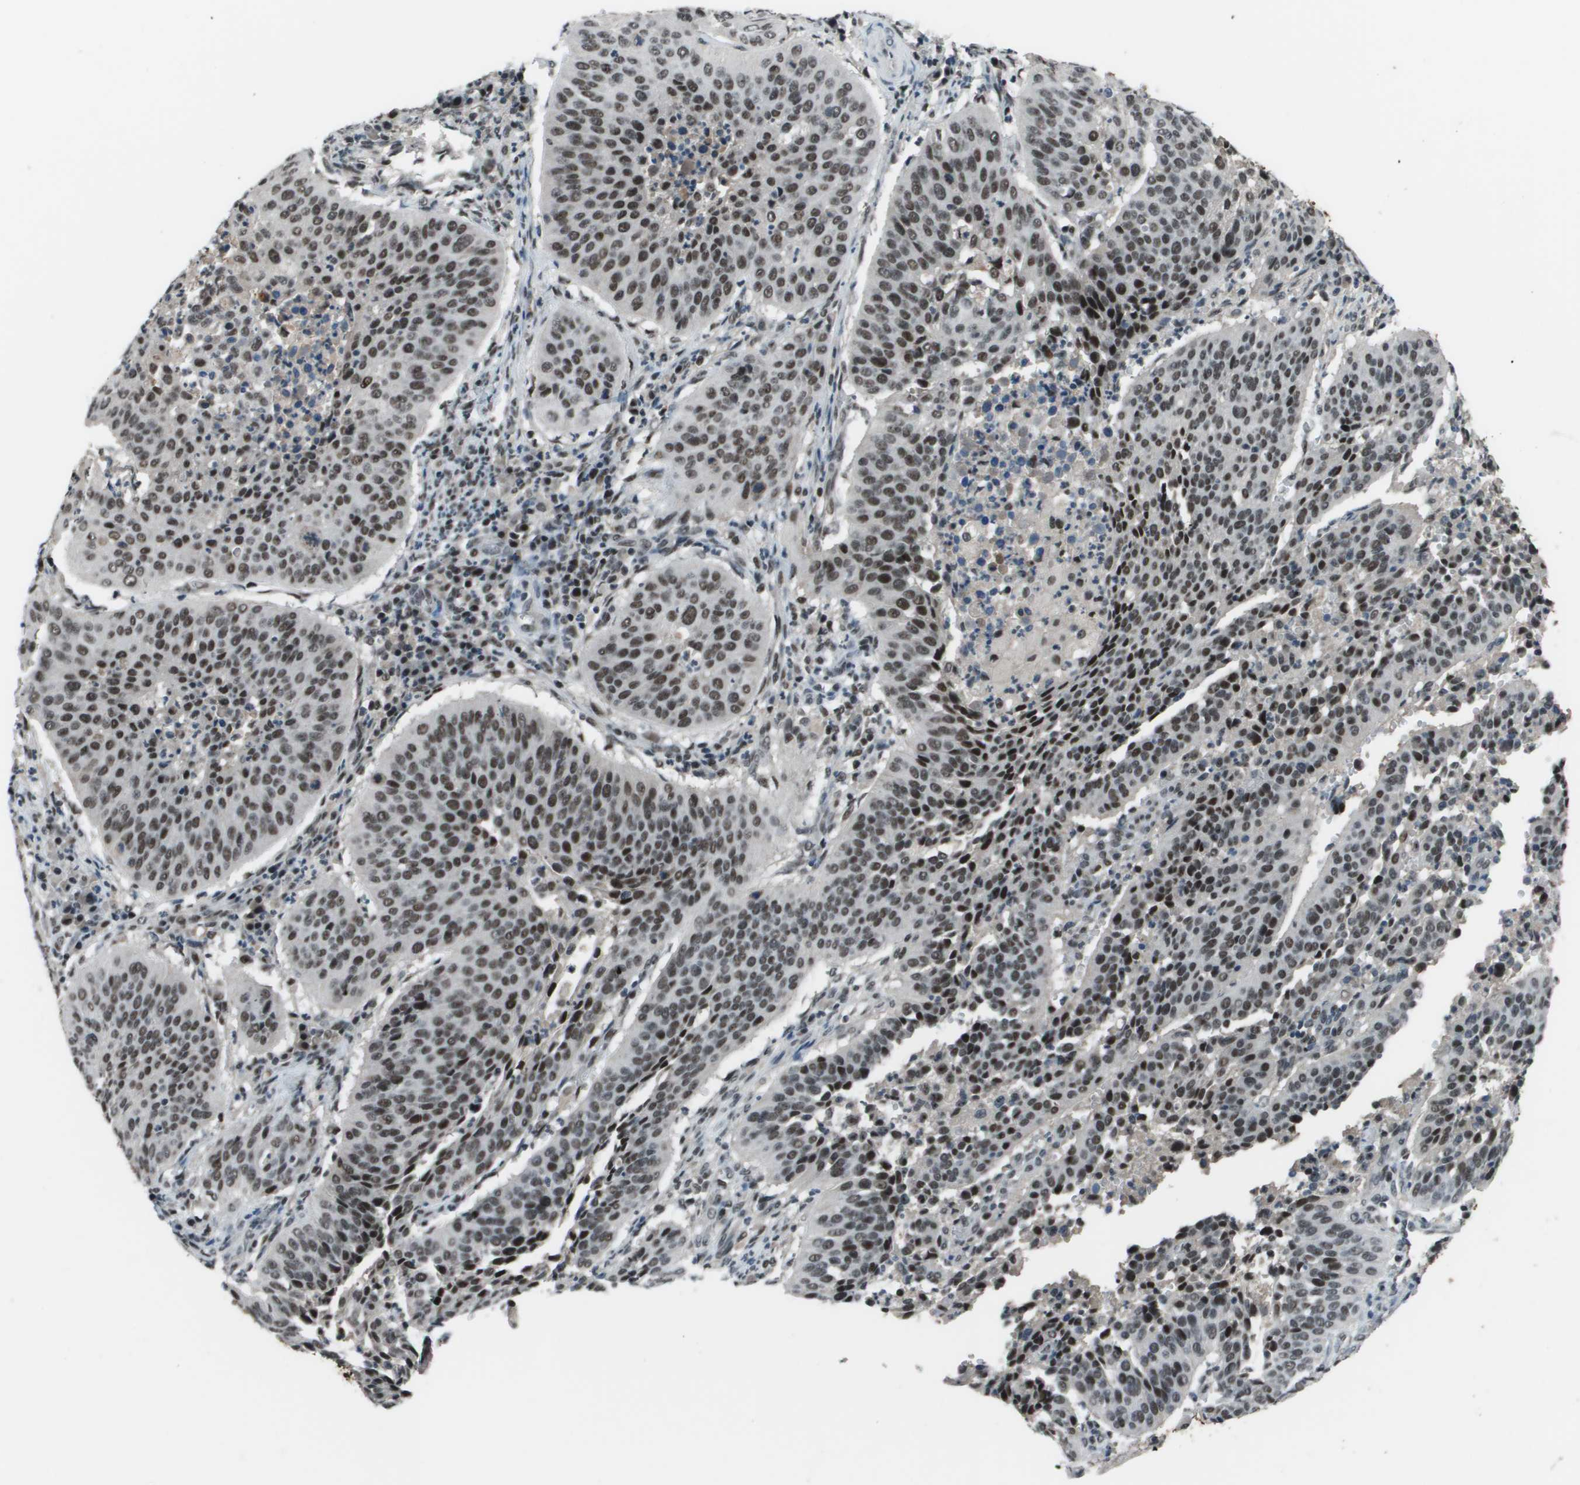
{"staining": {"intensity": "moderate", "quantity": ">75%", "location": "nuclear"}, "tissue": "cervical cancer", "cell_type": "Tumor cells", "image_type": "cancer", "snomed": [{"axis": "morphology", "description": "Normal tissue, NOS"}, {"axis": "morphology", "description": "Squamous cell carcinoma, NOS"}, {"axis": "topography", "description": "Cervix"}], "caption": "Human cervical cancer stained with a brown dye reveals moderate nuclear positive staining in approximately >75% of tumor cells.", "gene": "THRAP3", "patient": {"sex": "female", "age": 39}}